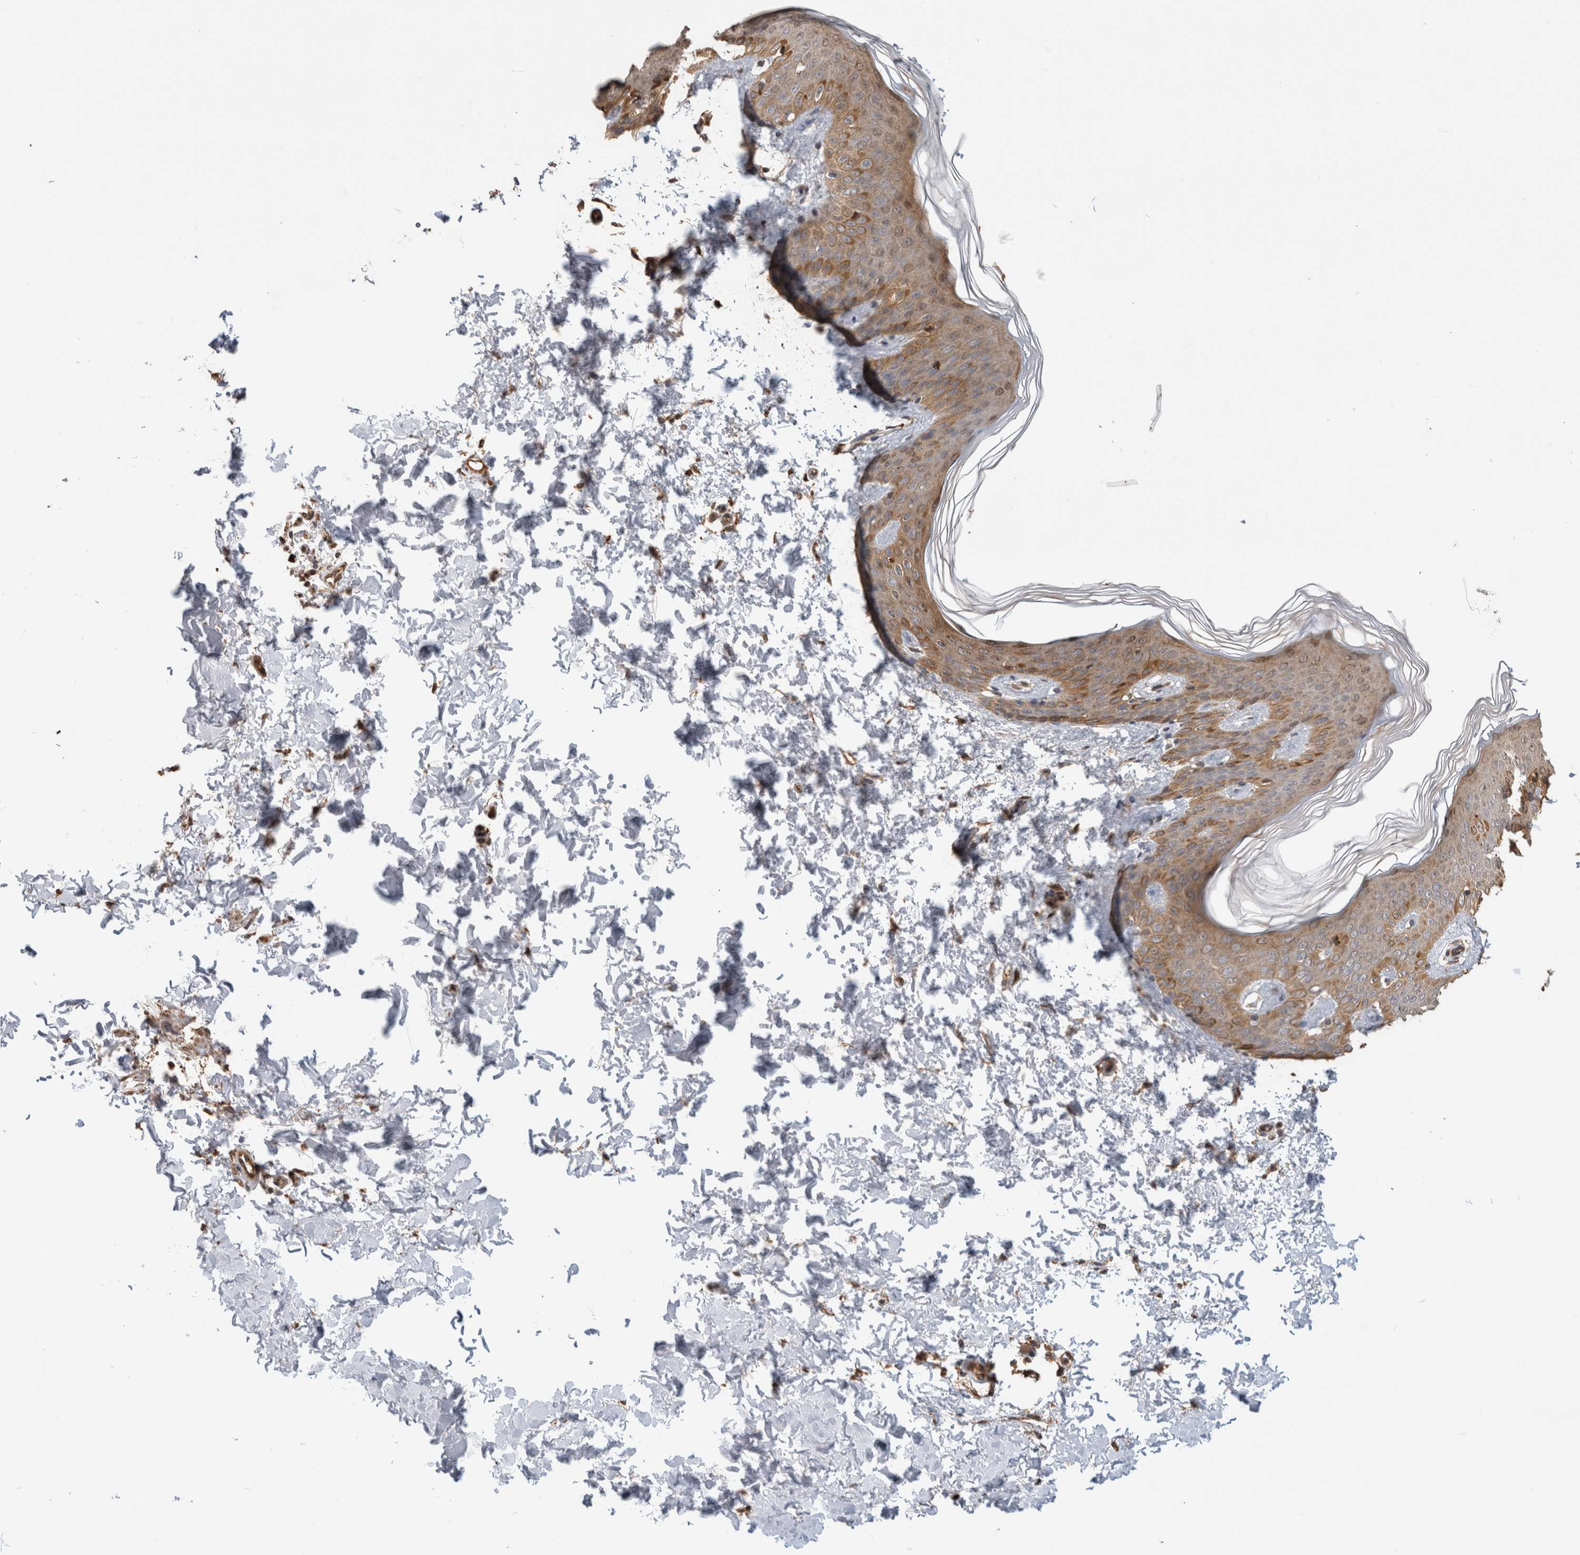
{"staining": {"intensity": "moderate", "quantity": ">75%", "location": "cytoplasmic/membranous"}, "tissue": "skin", "cell_type": "Fibroblasts", "image_type": "normal", "snomed": [{"axis": "morphology", "description": "Normal tissue, NOS"}, {"axis": "morphology", "description": "Neoplasm, benign, NOS"}, {"axis": "topography", "description": "Skin"}, {"axis": "topography", "description": "Soft tissue"}], "caption": "High-power microscopy captured an IHC image of unremarkable skin, revealing moderate cytoplasmic/membranous staining in about >75% of fibroblasts. (DAB IHC with brightfield microscopy, high magnification).", "gene": "CLIP1", "patient": {"sex": "male", "age": 26}}